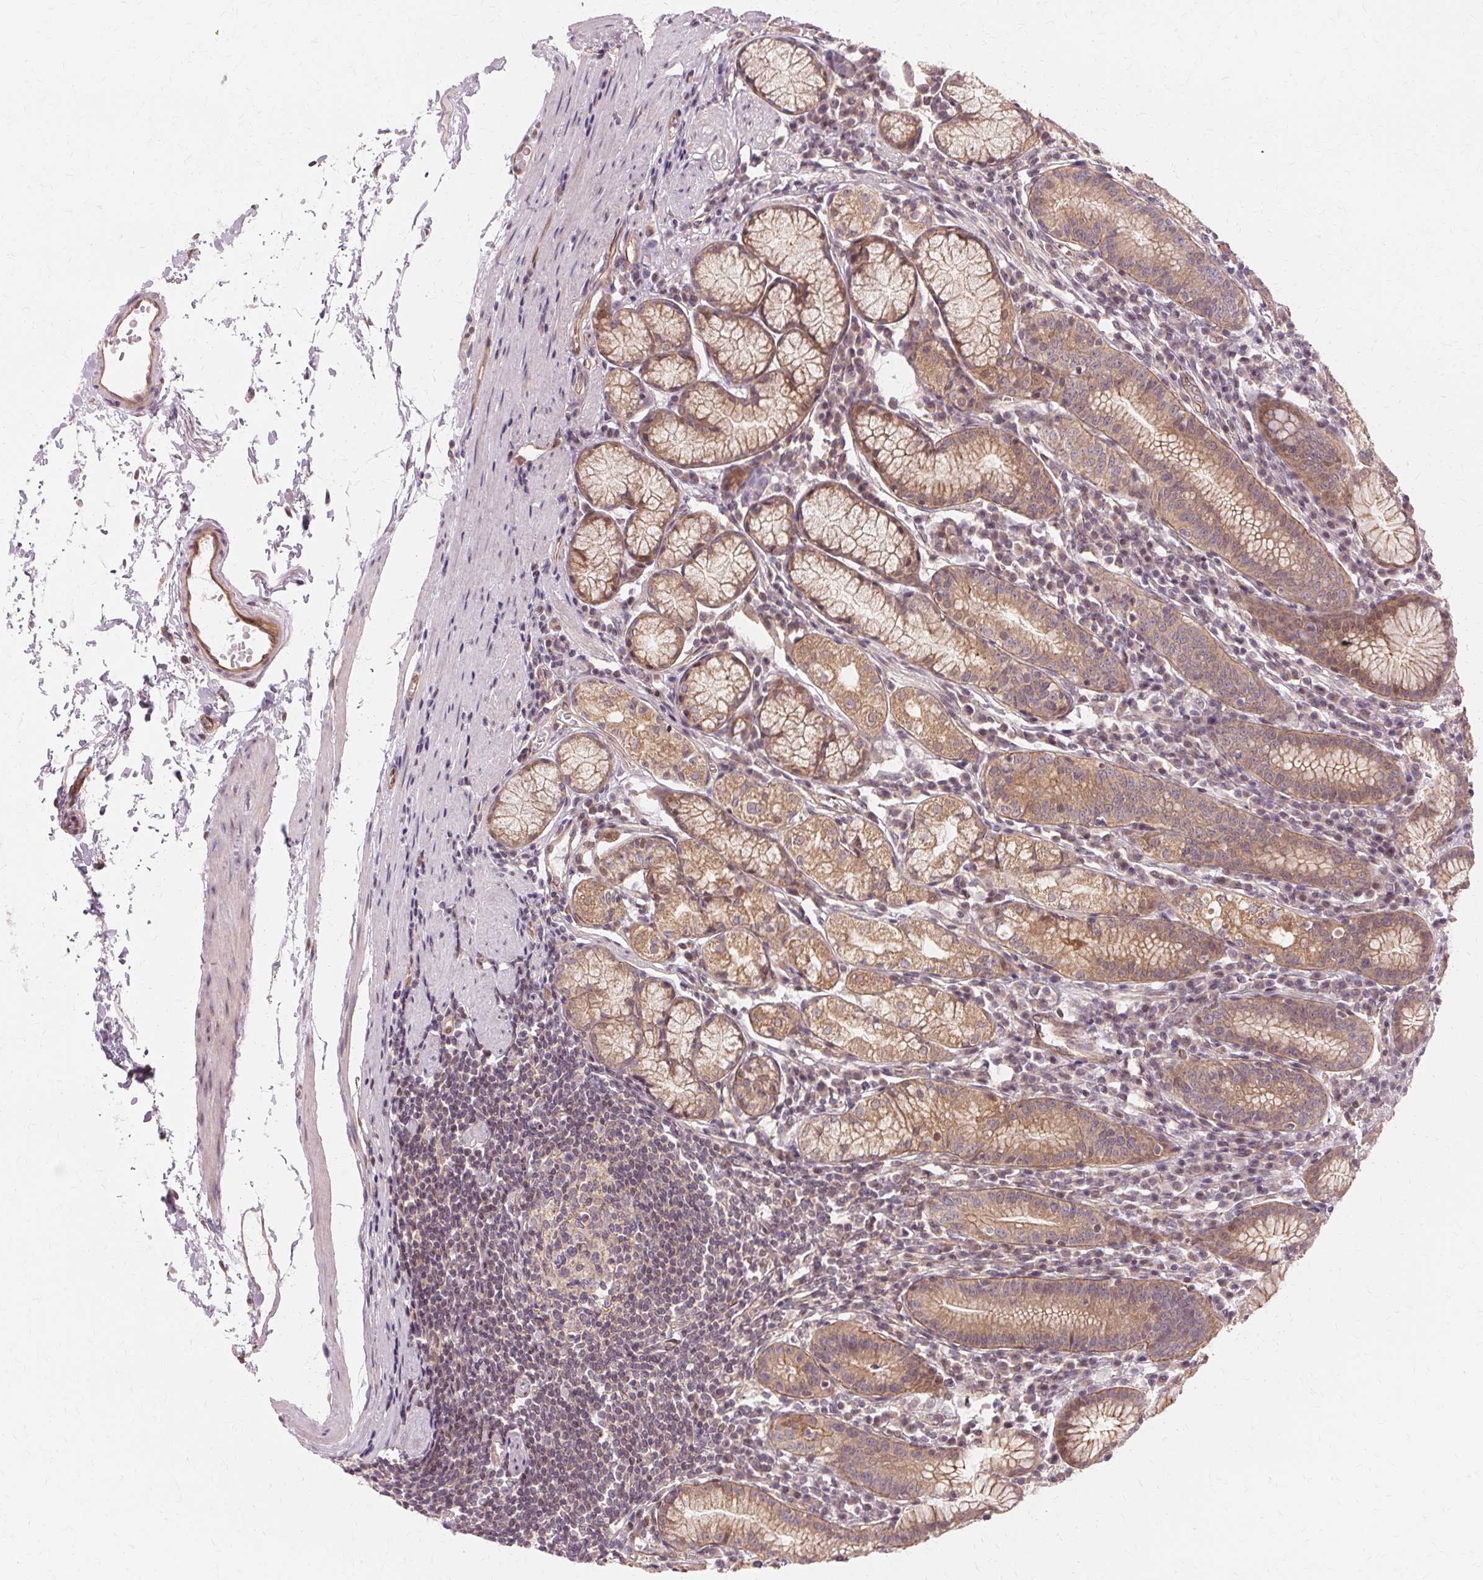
{"staining": {"intensity": "weak", "quantity": ">75%", "location": "cytoplasmic/membranous"}, "tissue": "stomach", "cell_type": "Glandular cells", "image_type": "normal", "snomed": [{"axis": "morphology", "description": "Normal tissue, NOS"}, {"axis": "topography", "description": "Stomach"}], "caption": "A micrograph of stomach stained for a protein displays weak cytoplasmic/membranous brown staining in glandular cells.", "gene": "USP8", "patient": {"sex": "male", "age": 55}}